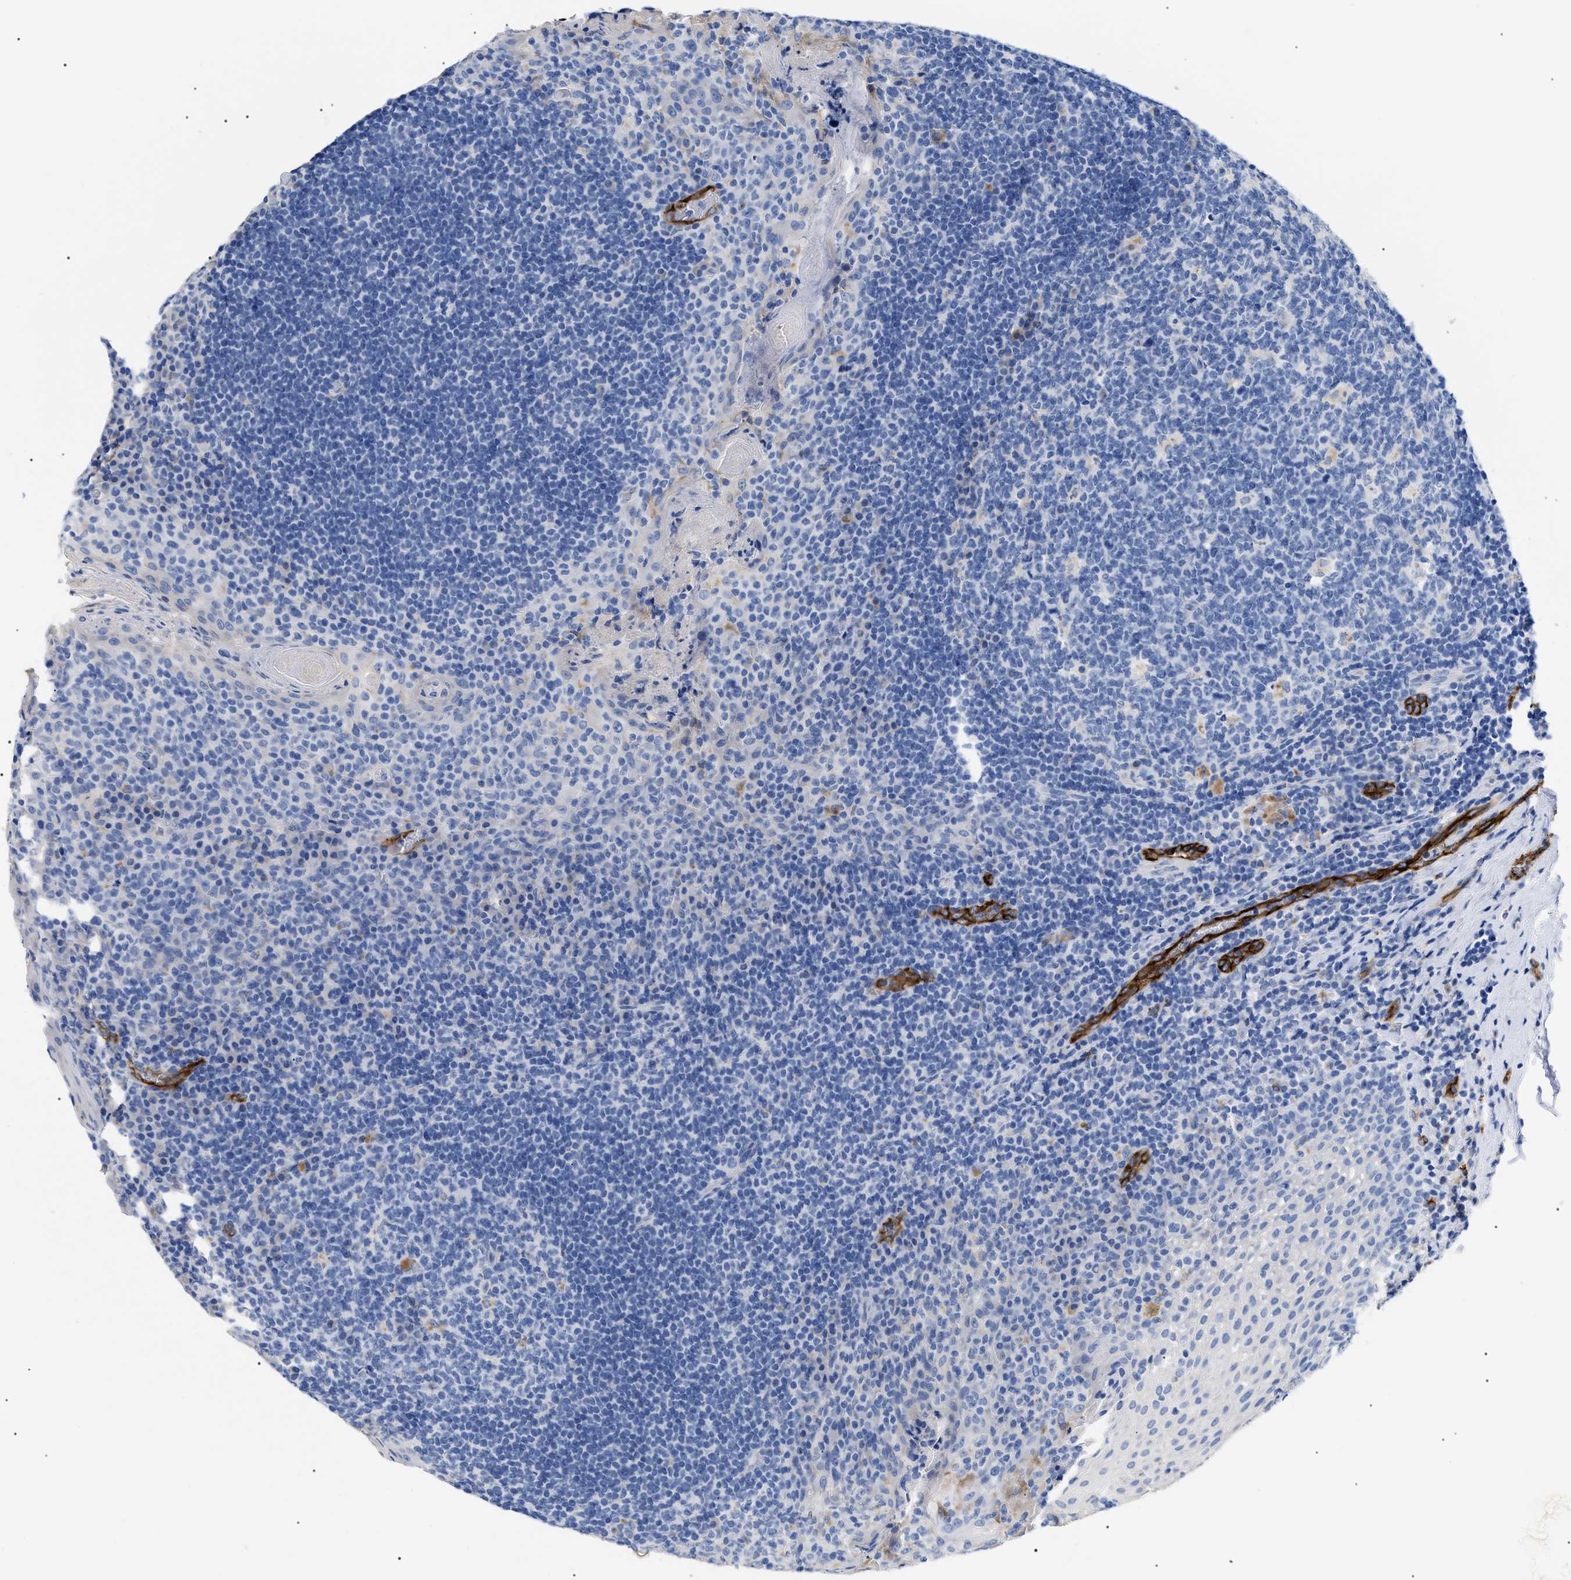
{"staining": {"intensity": "negative", "quantity": "none", "location": "none"}, "tissue": "tonsil", "cell_type": "Germinal center cells", "image_type": "normal", "snomed": [{"axis": "morphology", "description": "Normal tissue, NOS"}, {"axis": "topography", "description": "Tonsil"}], "caption": "DAB (3,3'-diaminobenzidine) immunohistochemical staining of benign human tonsil shows no significant staining in germinal center cells.", "gene": "ACKR1", "patient": {"sex": "male", "age": 17}}